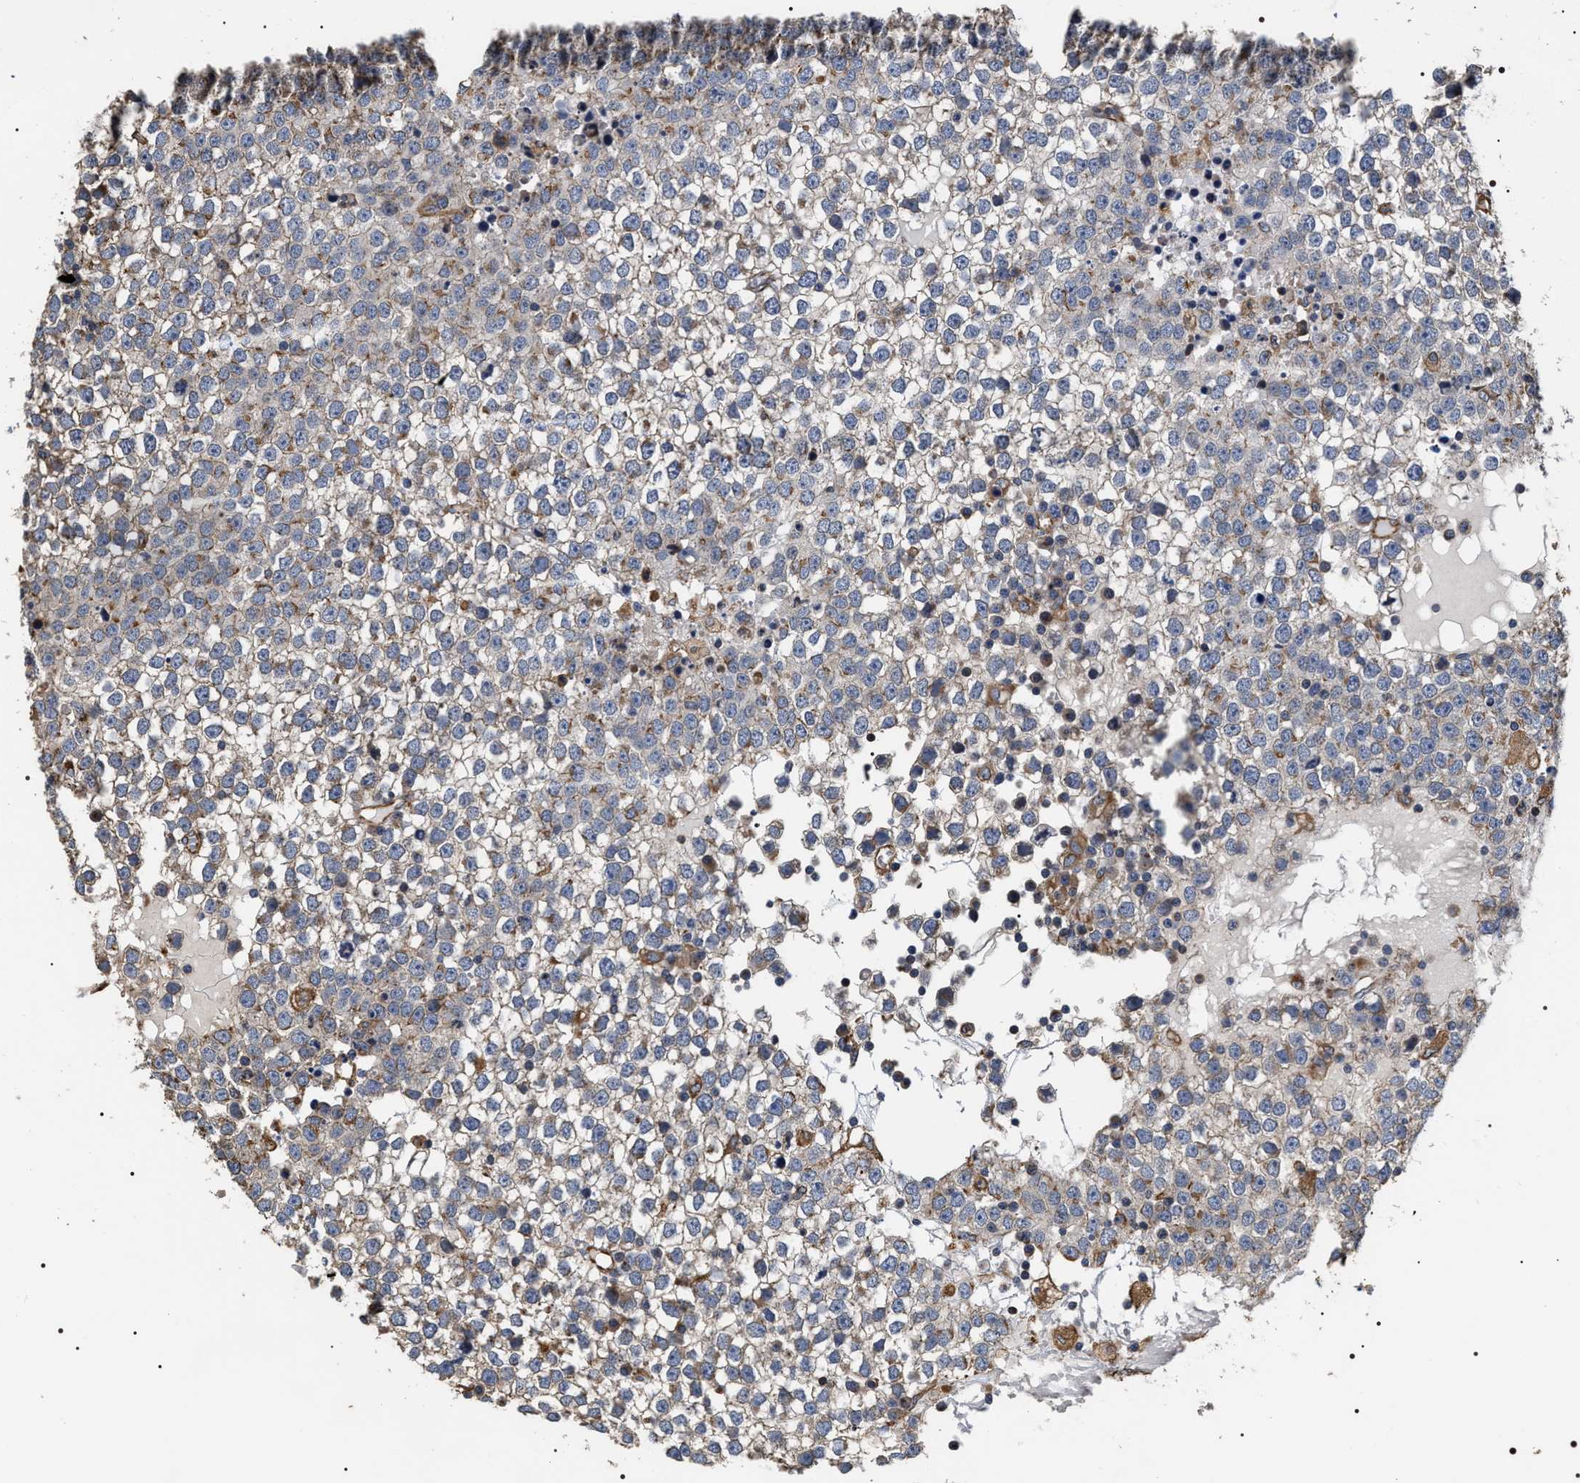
{"staining": {"intensity": "weak", "quantity": "<25%", "location": "cytoplasmic/membranous"}, "tissue": "testis cancer", "cell_type": "Tumor cells", "image_type": "cancer", "snomed": [{"axis": "morphology", "description": "Seminoma, NOS"}, {"axis": "topography", "description": "Testis"}], "caption": "An immunohistochemistry (IHC) photomicrograph of seminoma (testis) is shown. There is no staining in tumor cells of seminoma (testis).", "gene": "TSPAN33", "patient": {"sex": "male", "age": 65}}